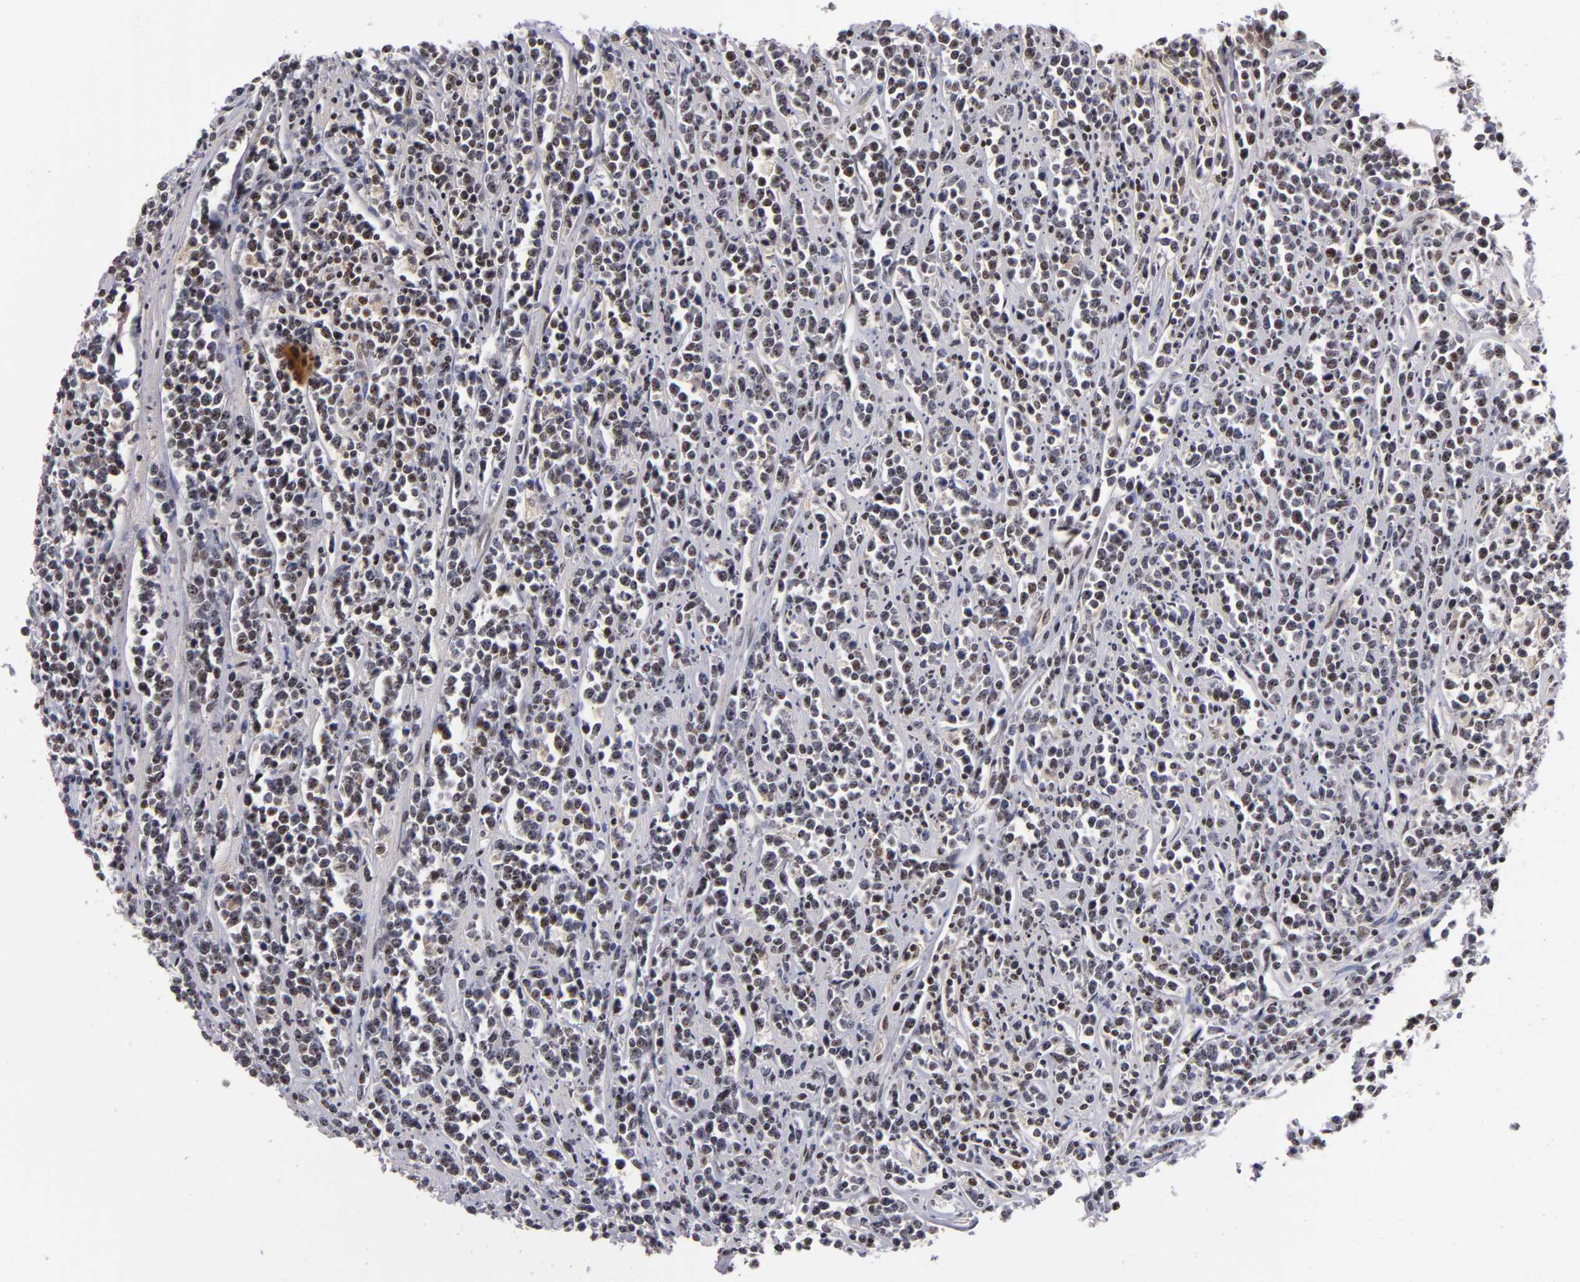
{"staining": {"intensity": "weak", "quantity": "25%-75%", "location": "cytoplasmic/membranous,nuclear"}, "tissue": "lymphoma", "cell_type": "Tumor cells", "image_type": "cancer", "snomed": [{"axis": "morphology", "description": "Malignant lymphoma, non-Hodgkin's type, High grade"}, {"axis": "topography", "description": "Small intestine"}, {"axis": "topography", "description": "Colon"}], "caption": "Brown immunohistochemical staining in malignant lymphoma, non-Hodgkin's type (high-grade) exhibits weak cytoplasmic/membranous and nuclear positivity in approximately 25%-75% of tumor cells.", "gene": "PCNX4", "patient": {"sex": "male", "age": 8}}